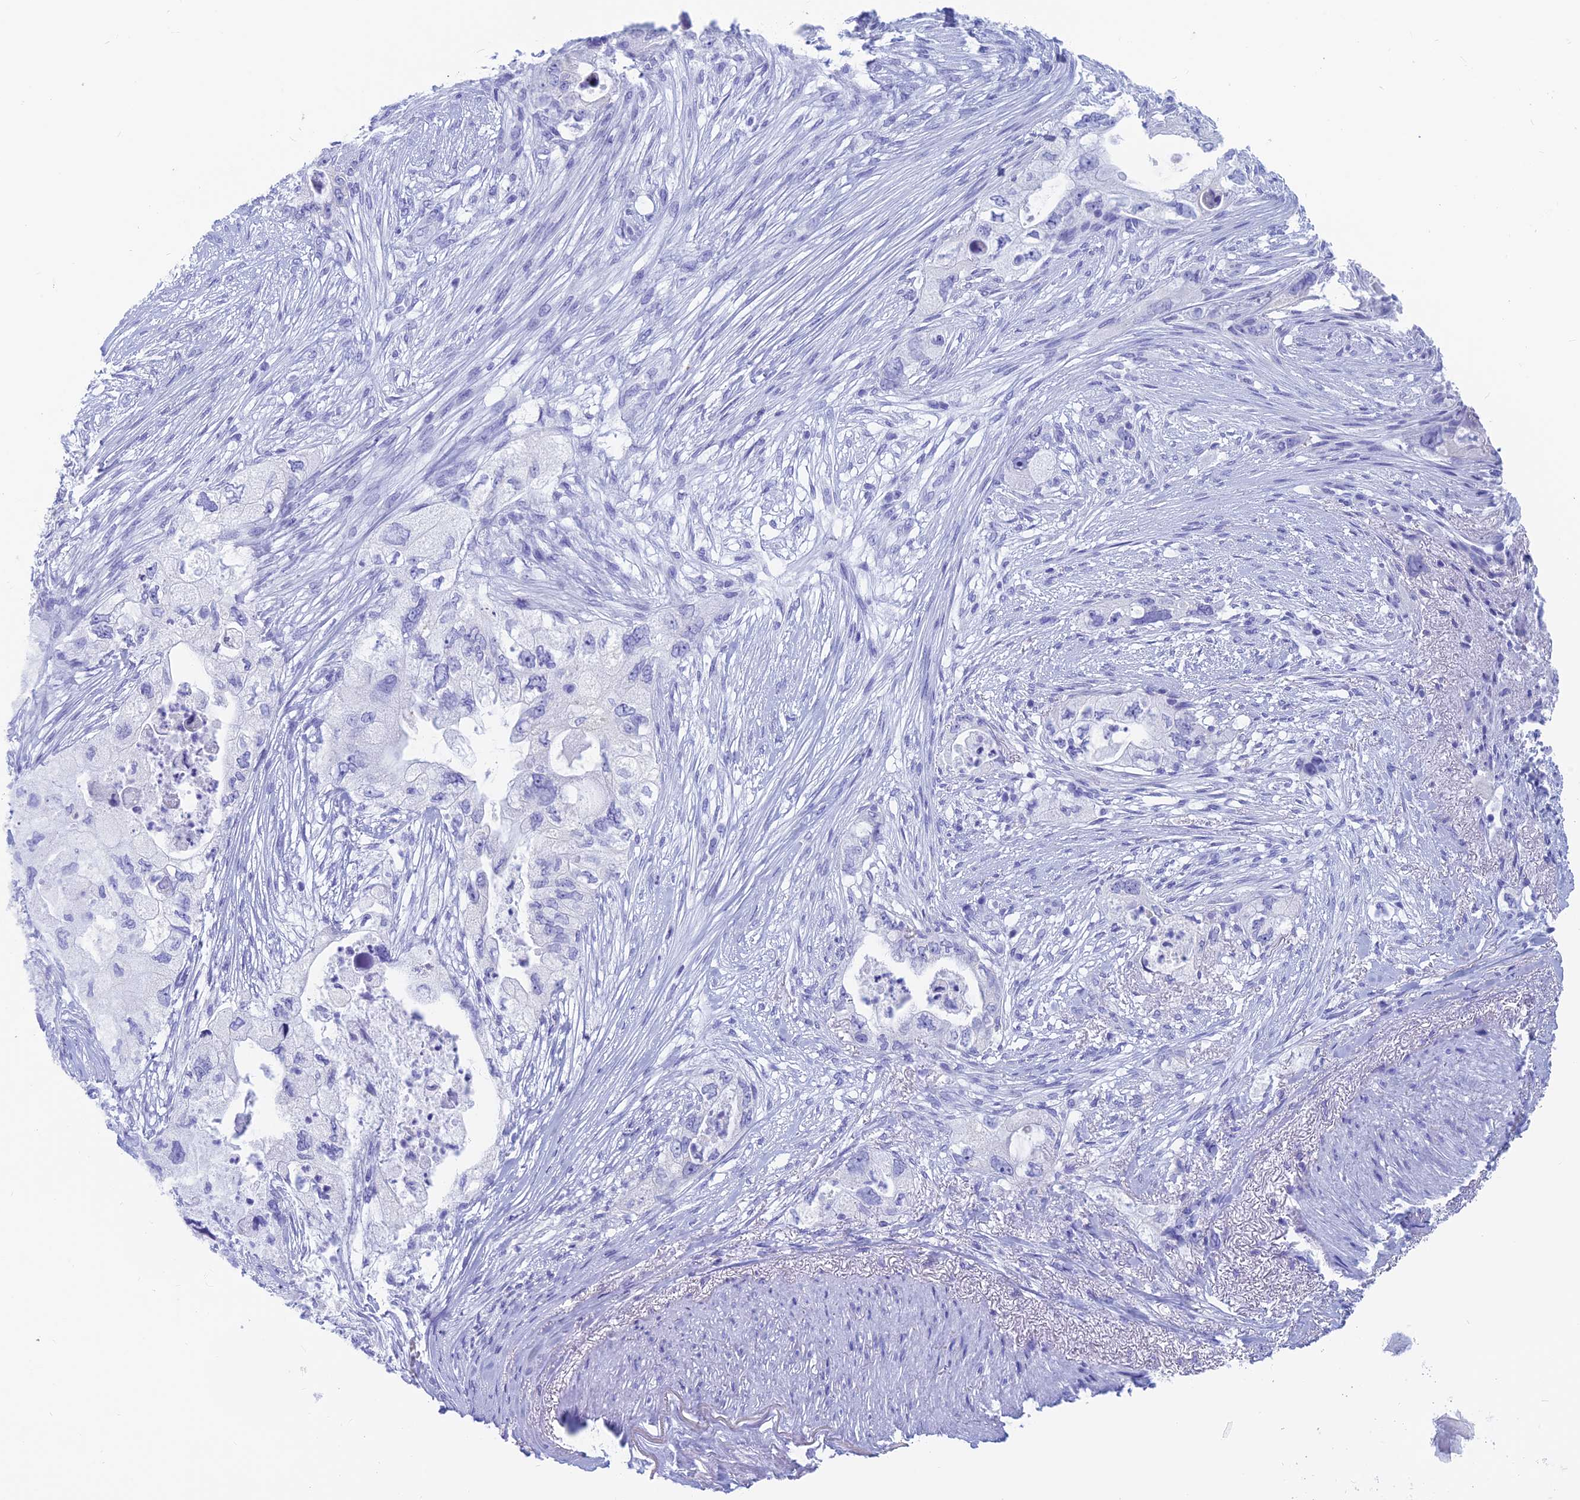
{"staining": {"intensity": "negative", "quantity": "none", "location": "none"}, "tissue": "pancreatic cancer", "cell_type": "Tumor cells", "image_type": "cancer", "snomed": [{"axis": "morphology", "description": "Adenocarcinoma, NOS"}, {"axis": "topography", "description": "Pancreas"}], "caption": "Image shows no significant protein staining in tumor cells of pancreatic cancer (adenocarcinoma).", "gene": "CAPS", "patient": {"sex": "female", "age": 73}}